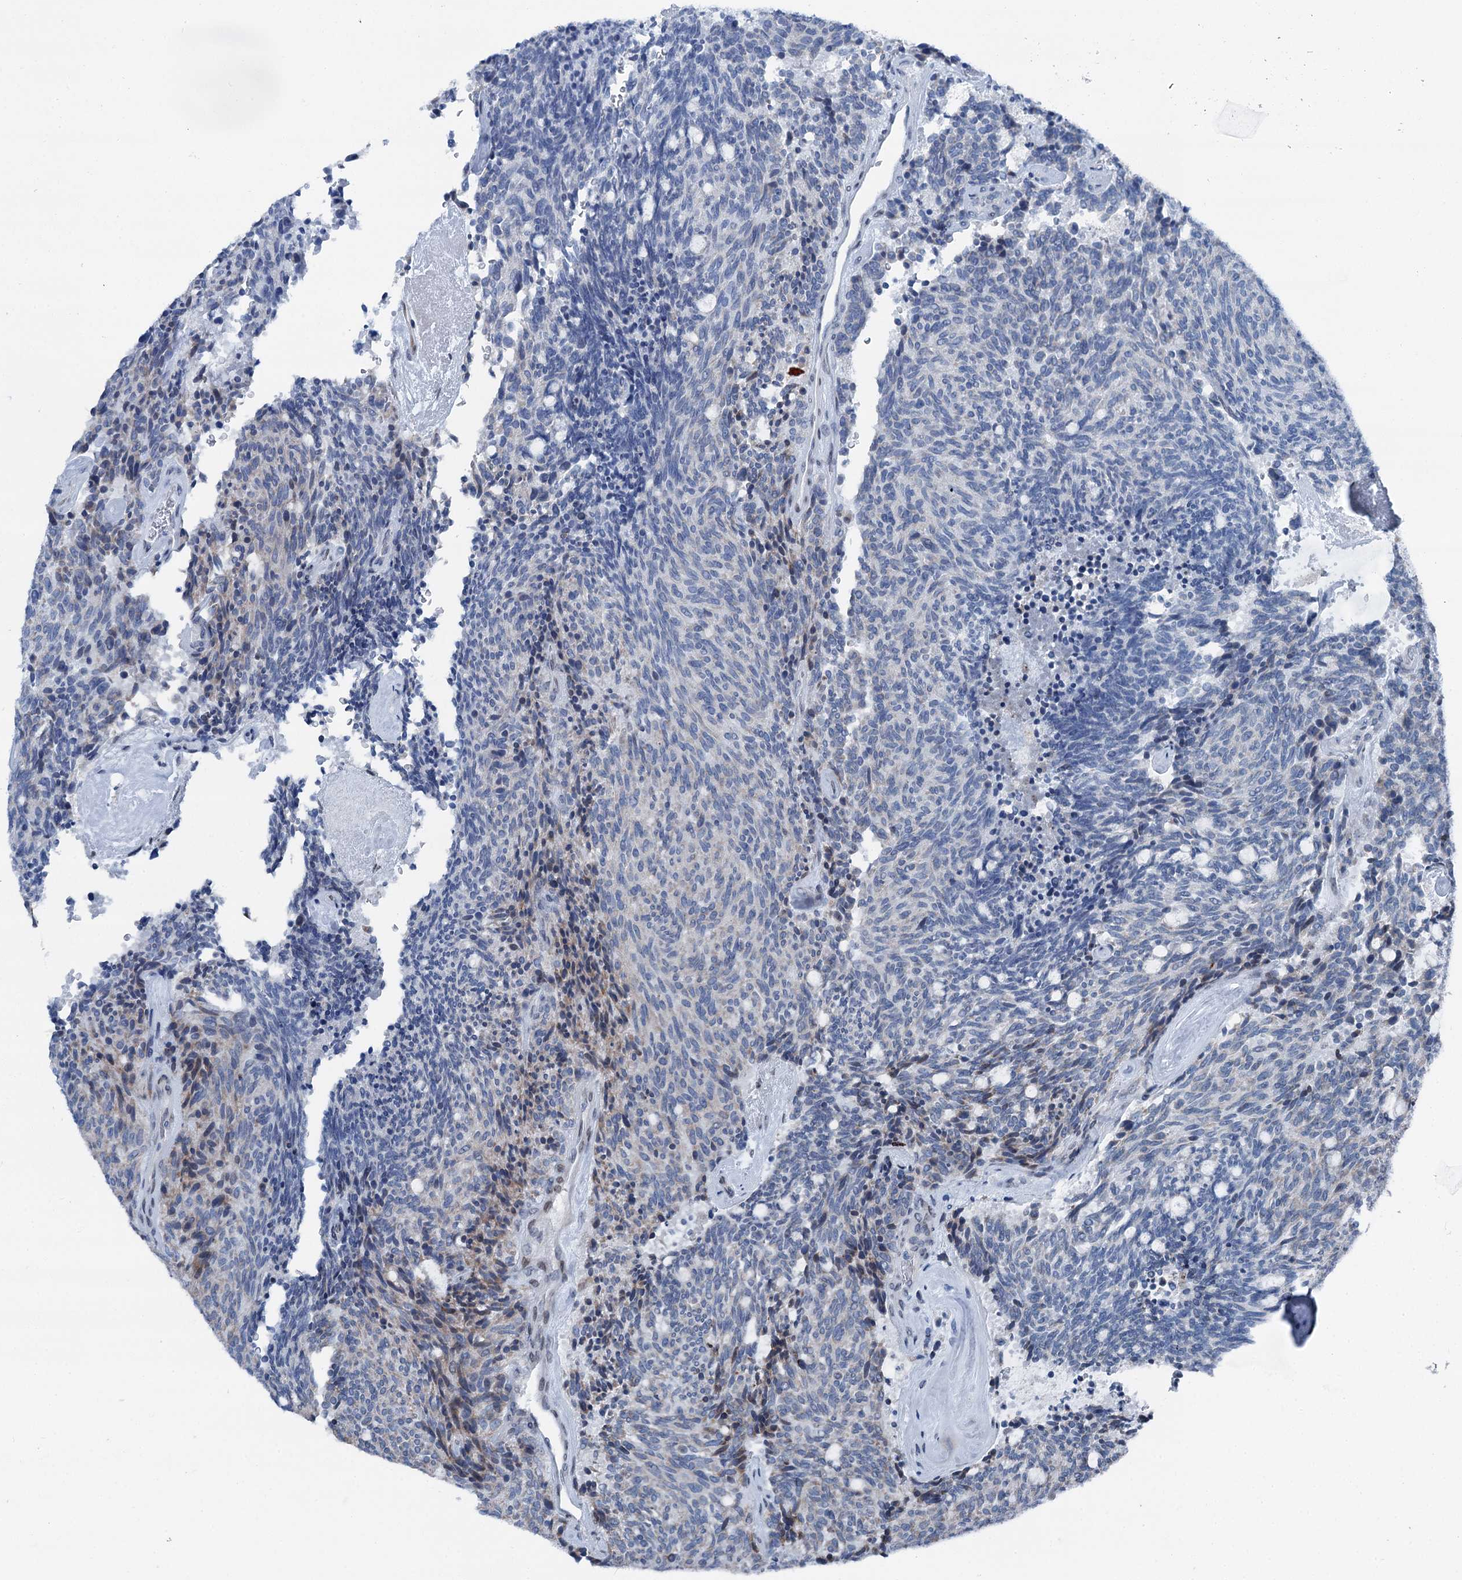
{"staining": {"intensity": "negative", "quantity": "none", "location": "none"}, "tissue": "carcinoid", "cell_type": "Tumor cells", "image_type": "cancer", "snomed": [{"axis": "morphology", "description": "Carcinoid, malignant, NOS"}, {"axis": "topography", "description": "Pancreas"}], "caption": "DAB immunohistochemical staining of malignant carcinoid exhibits no significant expression in tumor cells. (Immunohistochemistry (ihc), brightfield microscopy, high magnification).", "gene": "MRPL14", "patient": {"sex": "female", "age": 54}}